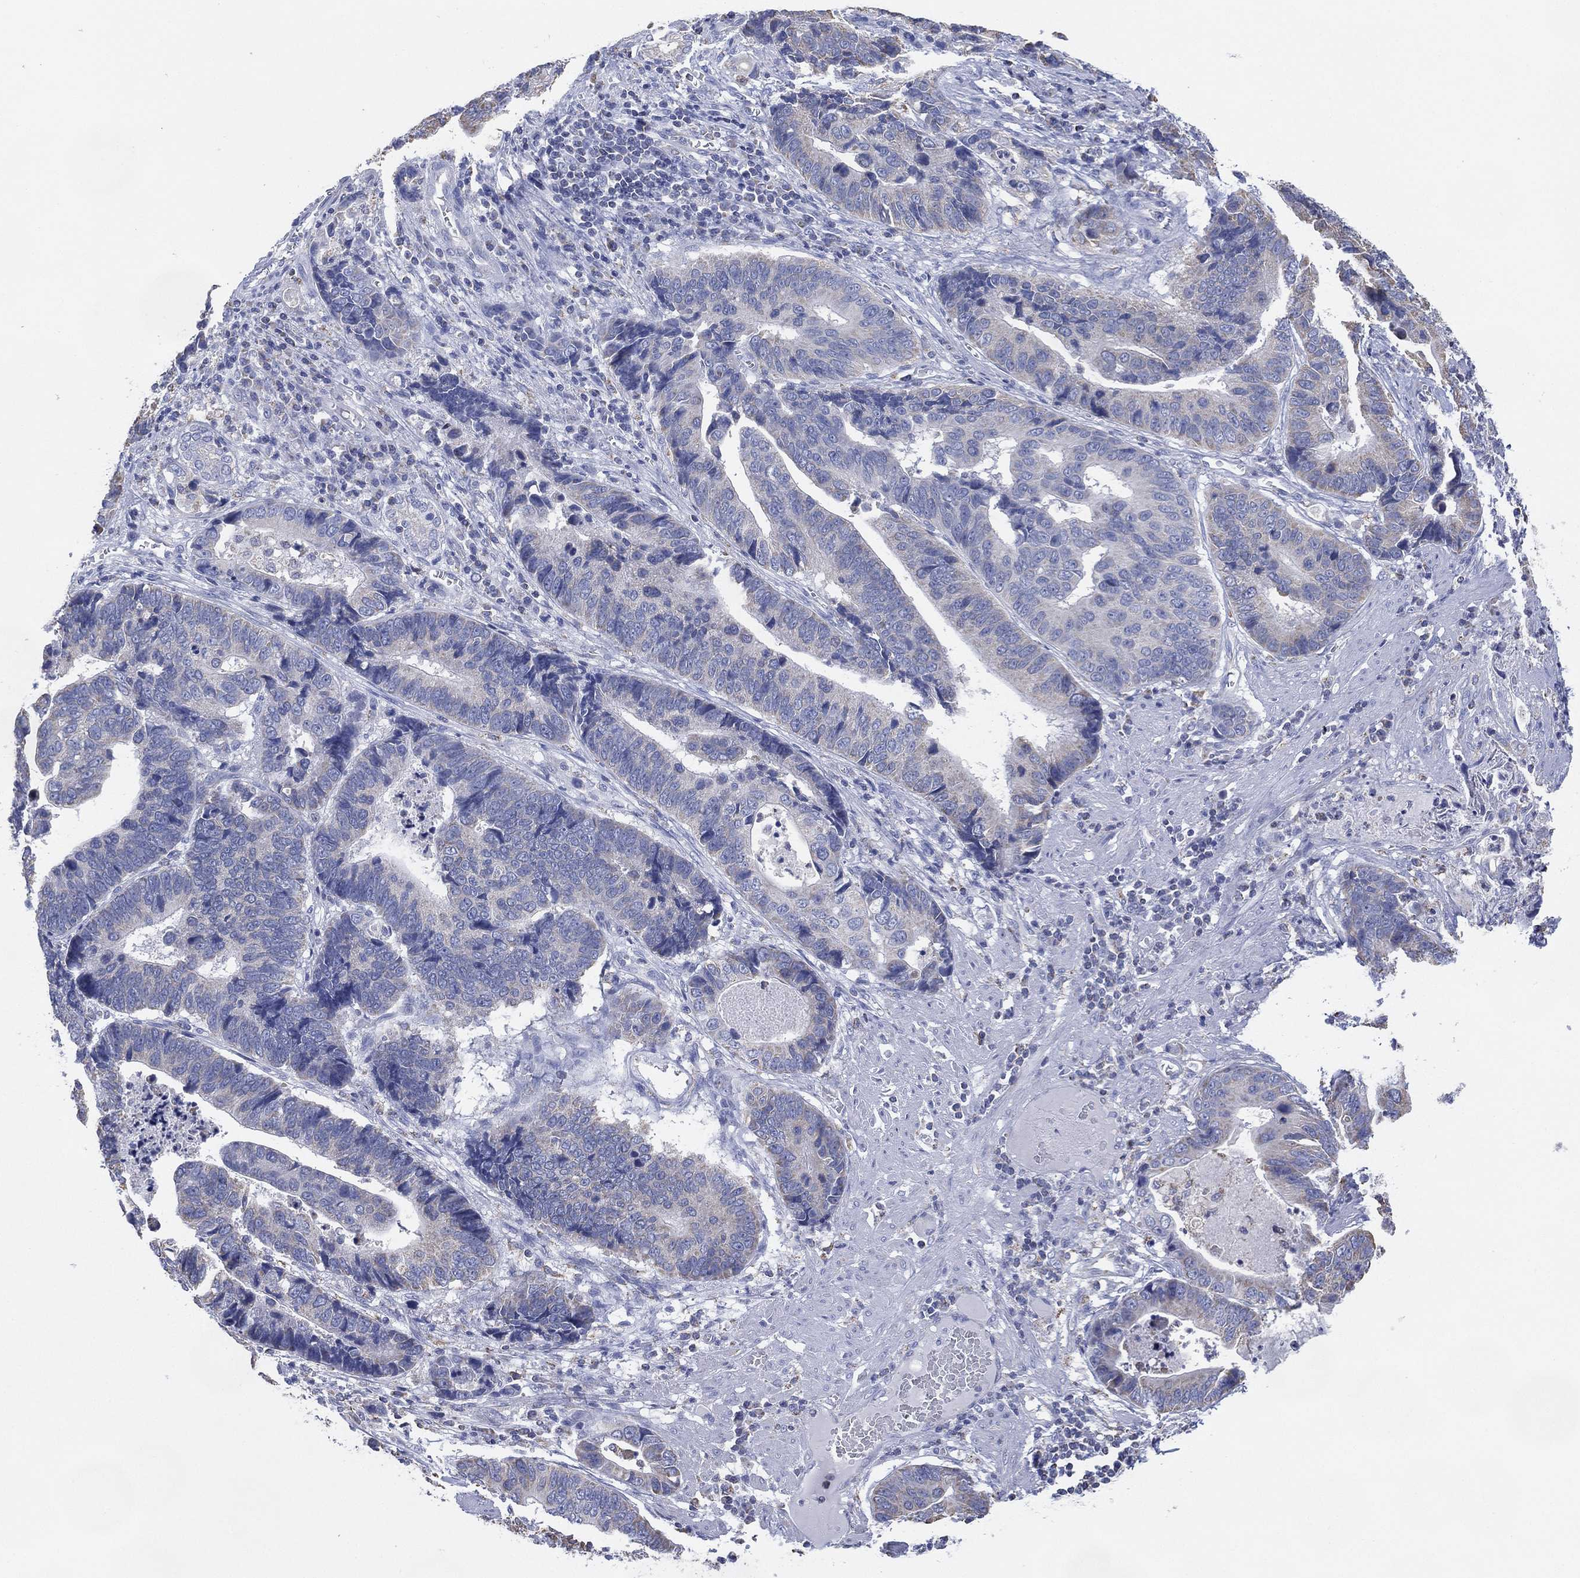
{"staining": {"intensity": "negative", "quantity": "none", "location": "none"}, "tissue": "stomach cancer", "cell_type": "Tumor cells", "image_type": "cancer", "snomed": [{"axis": "morphology", "description": "Adenocarcinoma, NOS"}, {"axis": "topography", "description": "Stomach"}], "caption": "High power microscopy micrograph of an immunohistochemistry photomicrograph of adenocarcinoma (stomach), revealing no significant positivity in tumor cells.", "gene": "CFTR", "patient": {"sex": "male", "age": 84}}